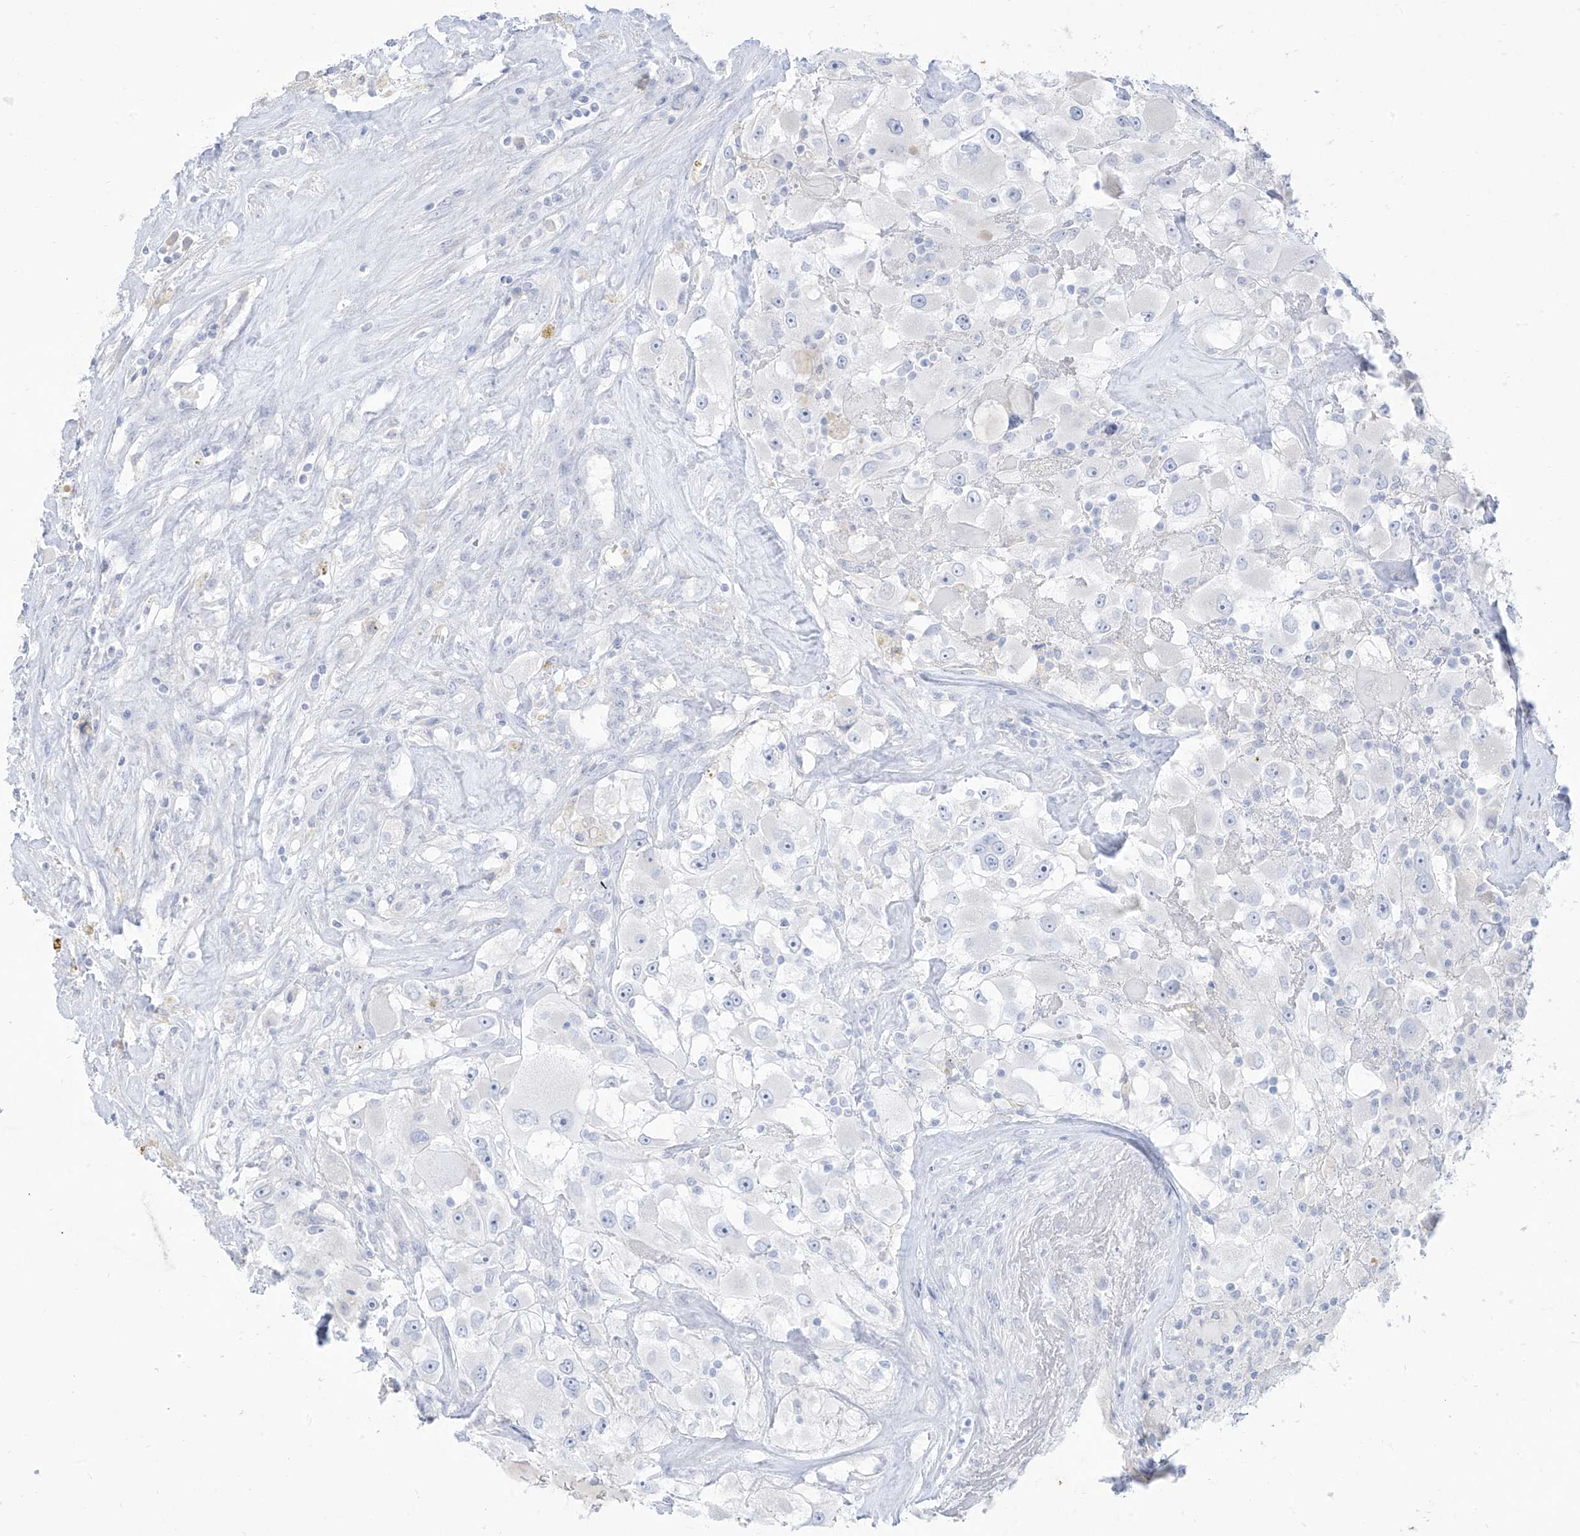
{"staining": {"intensity": "negative", "quantity": "none", "location": "none"}, "tissue": "renal cancer", "cell_type": "Tumor cells", "image_type": "cancer", "snomed": [{"axis": "morphology", "description": "Adenocarcinoma, NOS"}, {"axis": "topography", "description": "Kidney"}], "caption": "Immunohistochemistry (IHC) histopathology image of renal cancer (adenocarcinoma) stained for a protein (brown), which demonstrates no positivity in tumor cells. (DAB immunohistochemistry (IHC) with hematoxylin counter stain).", "gene": "TGM4", "patient": {"sex": "female", "age": 52}}